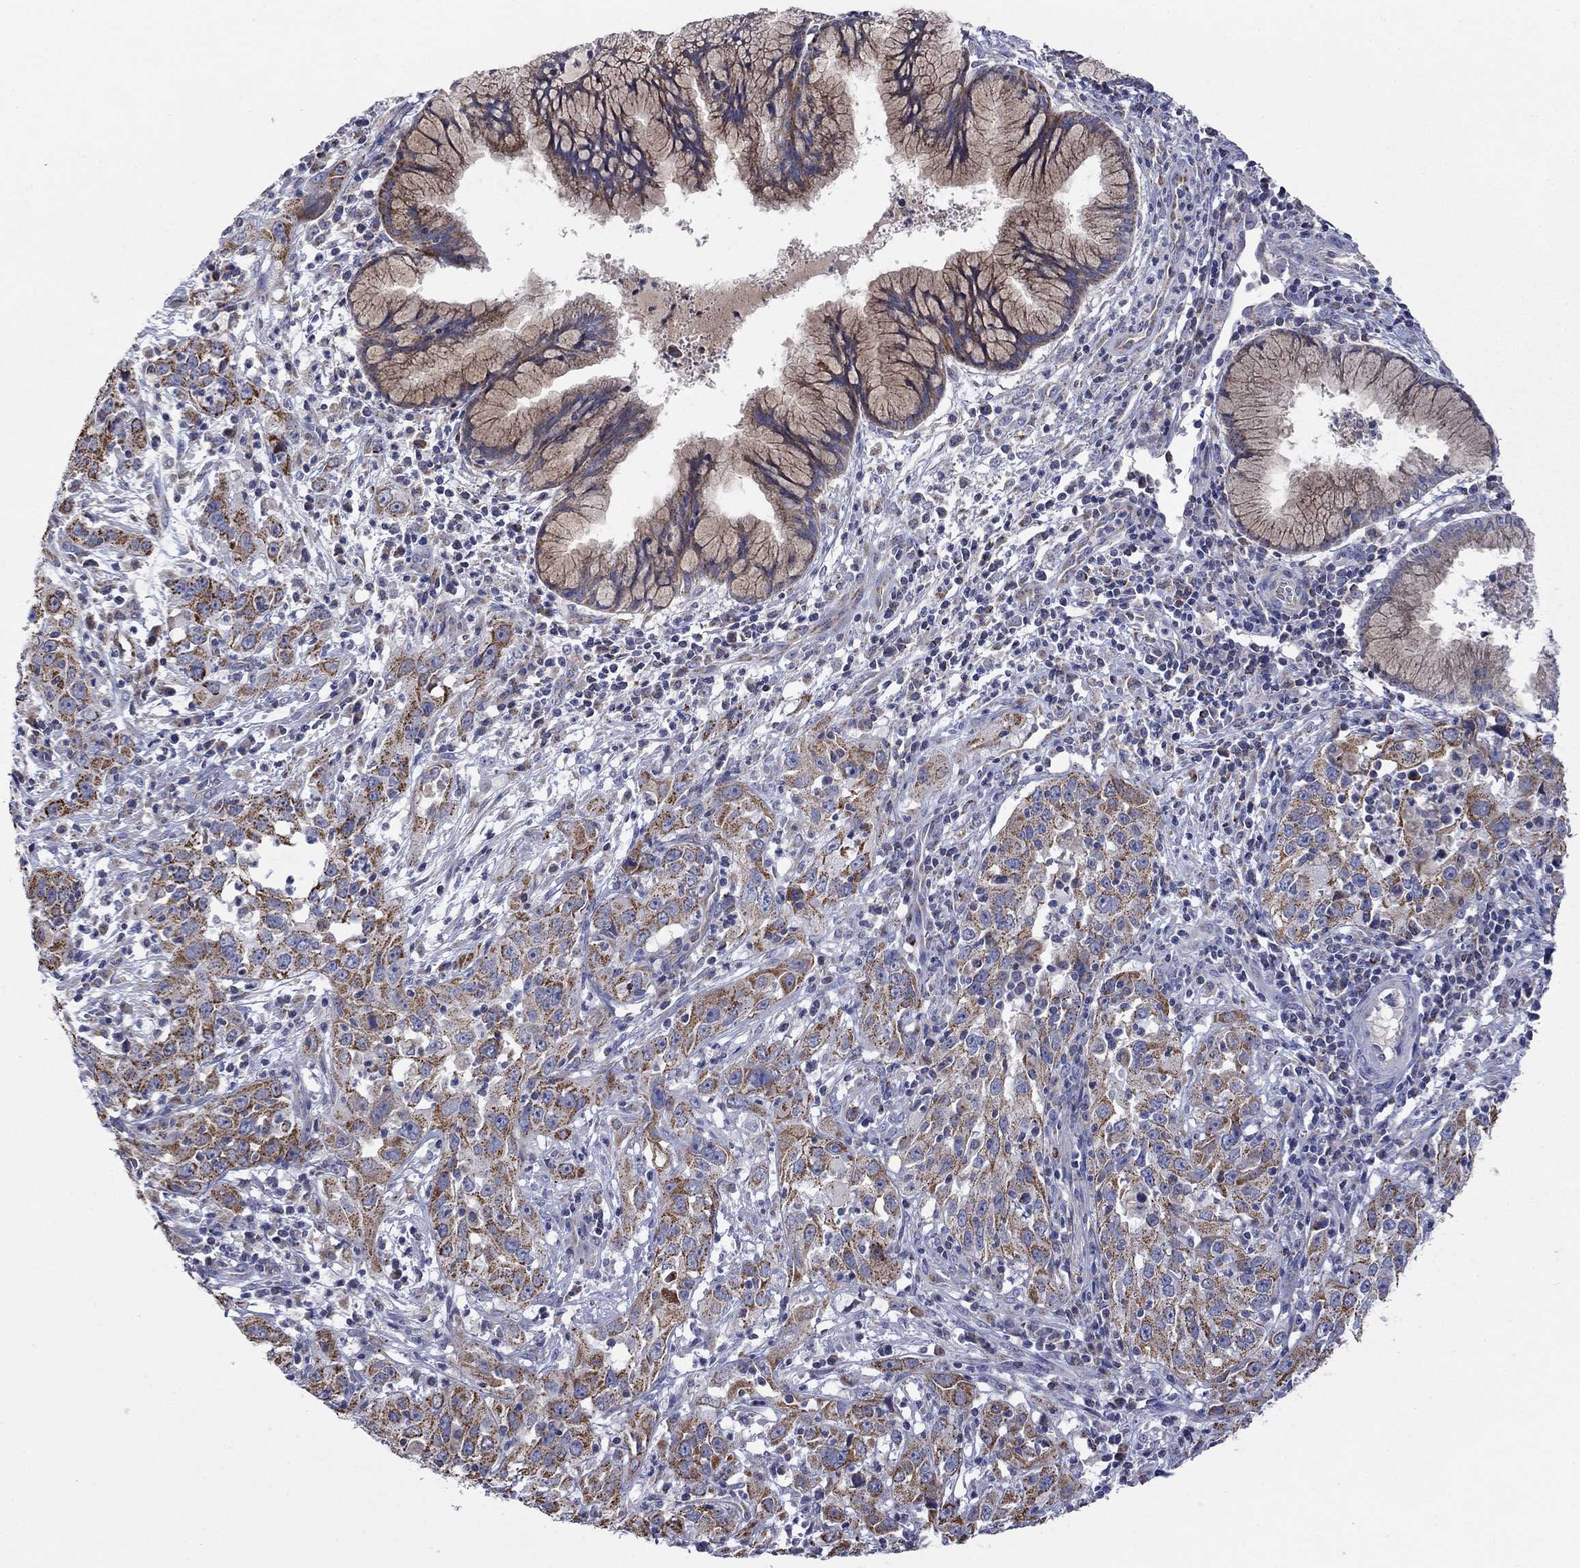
{"staining": {"intensity": "moderate", "quantity": ">75%", "location": "cytoplasmic/membranous"}, "tissue": "cervical cancer", "cell_type": "Tumor cells", "image_type": "cancer", "snomed": [{"axis": "morphology", "description": "Squamous cell carcinoma, NOS"}, {"axis": "topography", "description": "Cervix"}], "caption": "There is medium levels of moderate cytoplasmic/membranous expression in tumor cells of cervical cancer (squamous cell carcinoma), as demonstrated by immunohistochemical staining (brown color).", "gene": "HPS5", "patient": {"sex": "female", "age": 32}}